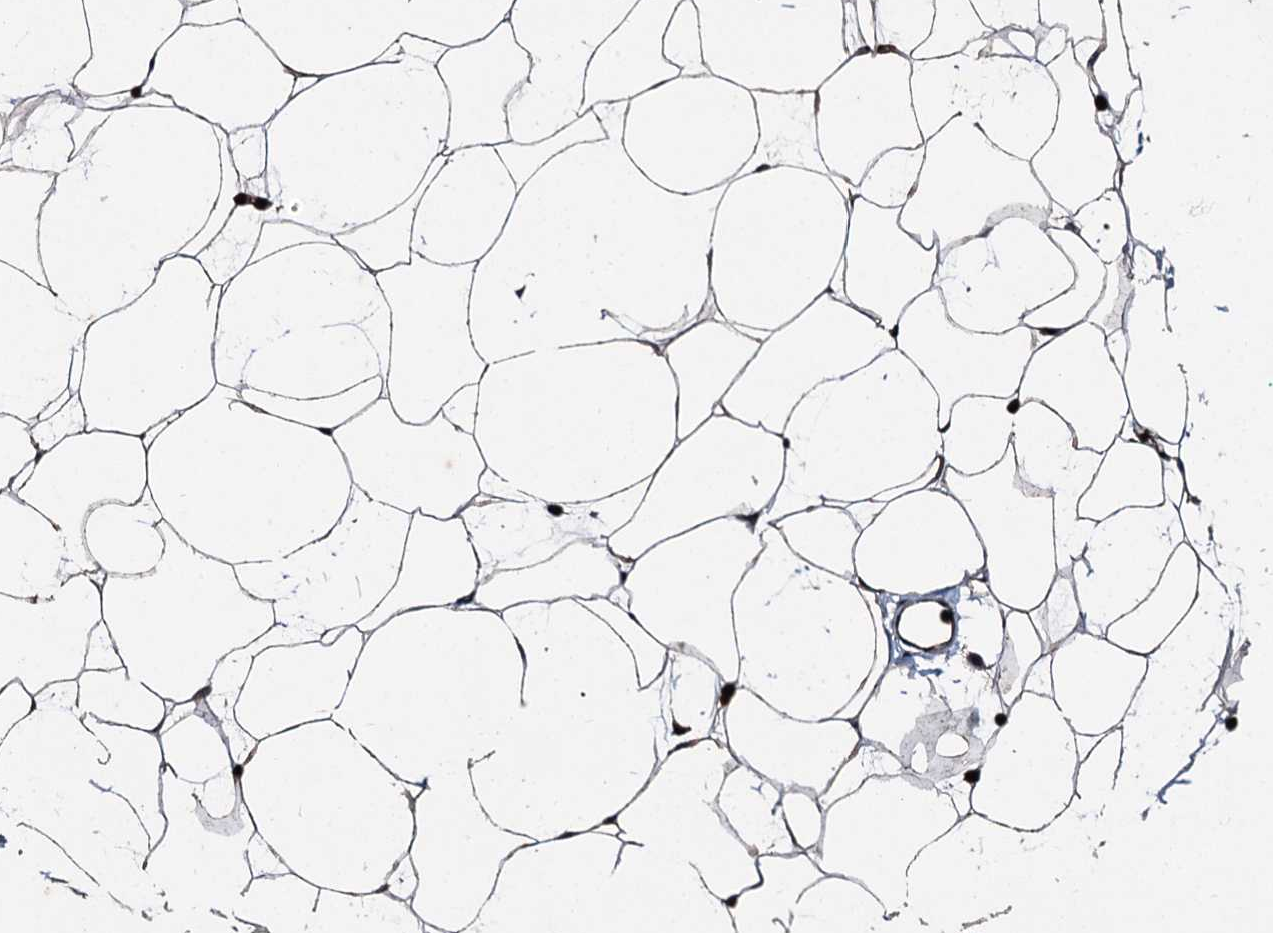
{"staining": {"intensity": "strong", "quantity": ">75%", "location": "cytoplasmic/membranous"}, "tissue": "adipose tissue", "cell_type": "Adipocytes", "image_type": "normal", "snomed": [{"axis": "morphology", "description": "Normal tissue, NOS"}, {"axis": "topography", "description": "Breast"}], "caption": "Immunohistochemistry (IHC) micrograph of benign adipose tissue stained for a protein (brown), which exhibits high levels of strong cytoplasmic/membranous expression in about >75% of adipocytes.", "gene": "DDIAS", "patient": {"sex": "female", "age": 23}}